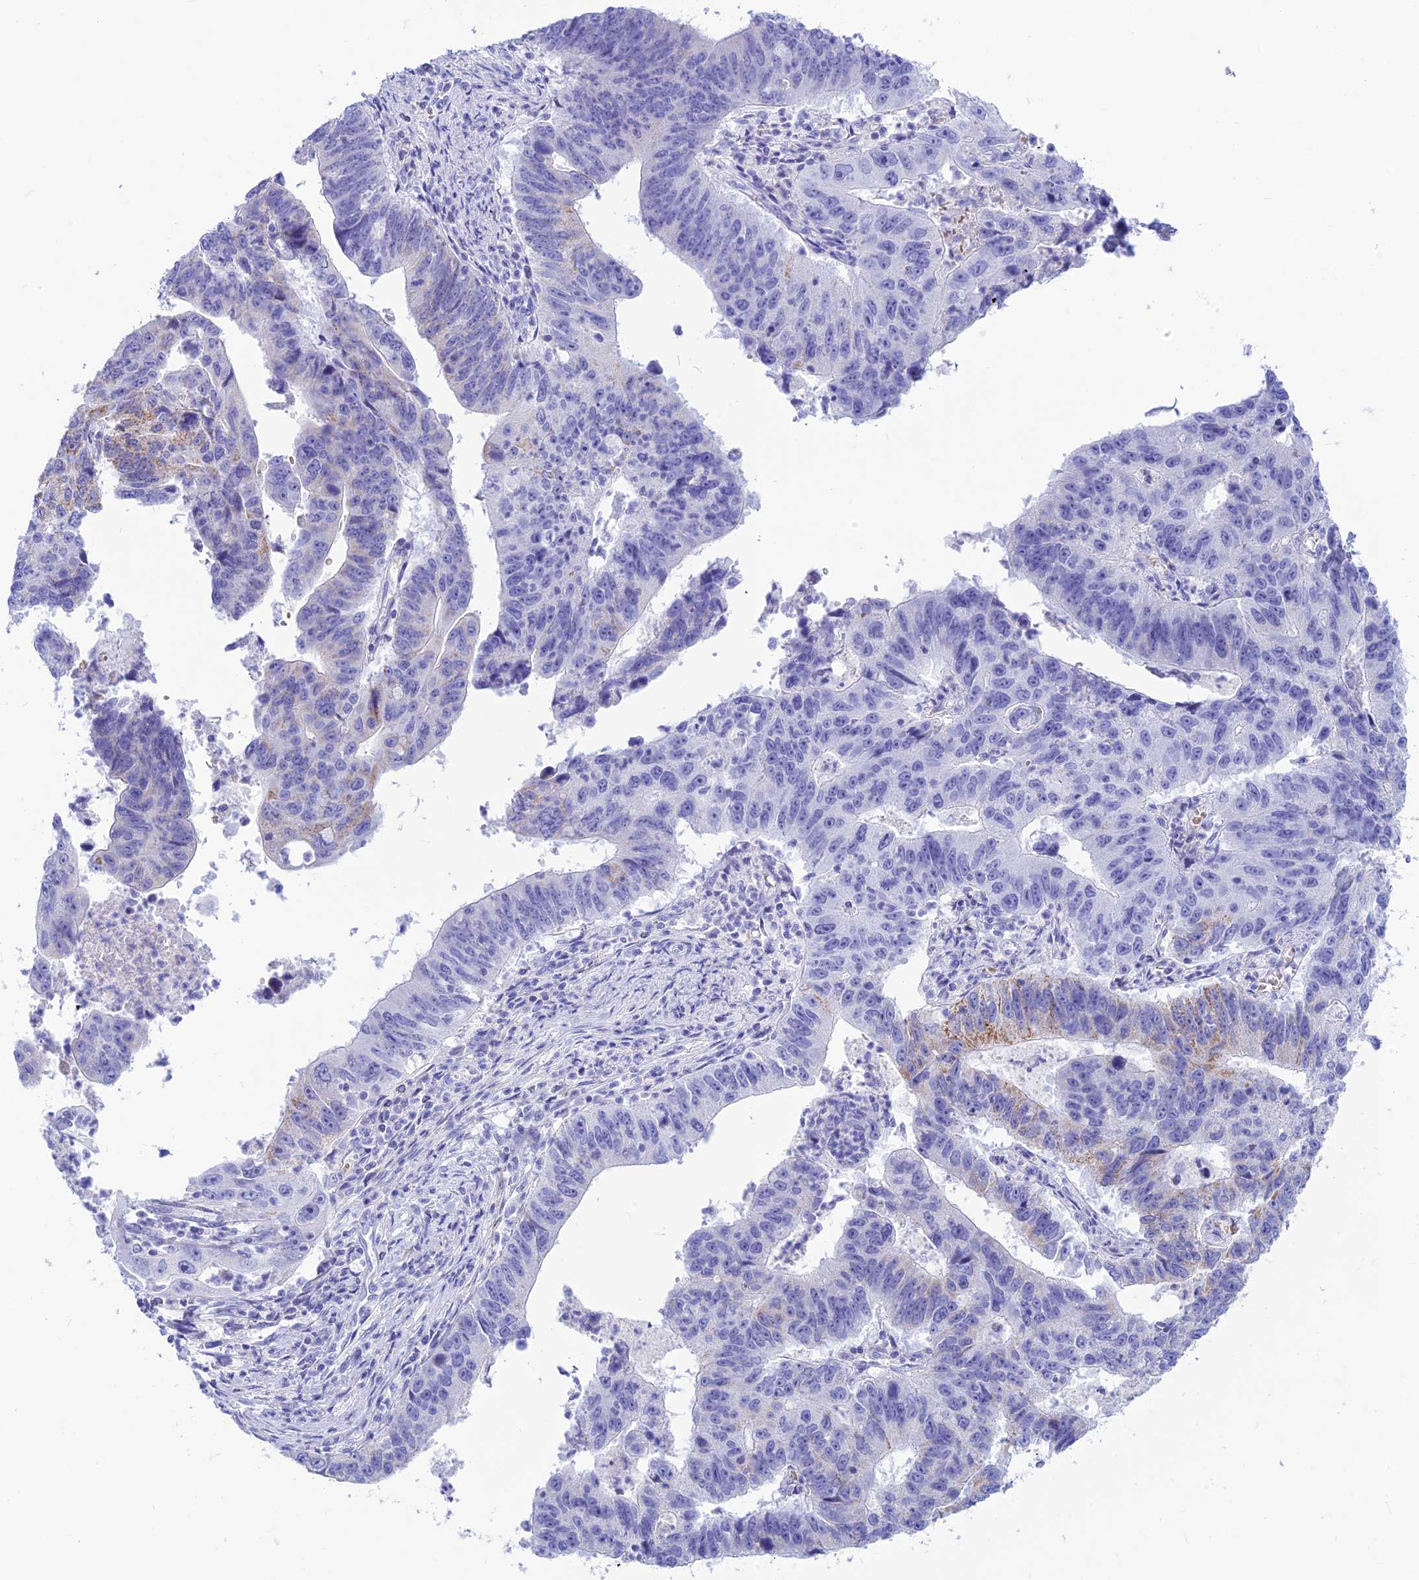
{"staining": {"intensity": "negative", "quantity": "none", "location": "none"}, "tissue": "stomach cancer", "cell_type": "Tumor cells", "image_type": "cancer", "snomed": [{"axis": "morphology", "description": "Adenocarcinoma, NOS"}, {"axis": "topography", "description": "Stomach"}], "caption": "The immunohistochemistry (IHC) image has no significant positivity in tumor cells of stomach cancer tissue. The staining was performed using DAB (3,3'-diaminobenzidine) to visualize the protein expression in brown, while the nuclei were stained in blue with hematoxylin (Magnification: 20x).", "gene": "GLYATL1", "patient": {"sex": "male", "age": 59}}